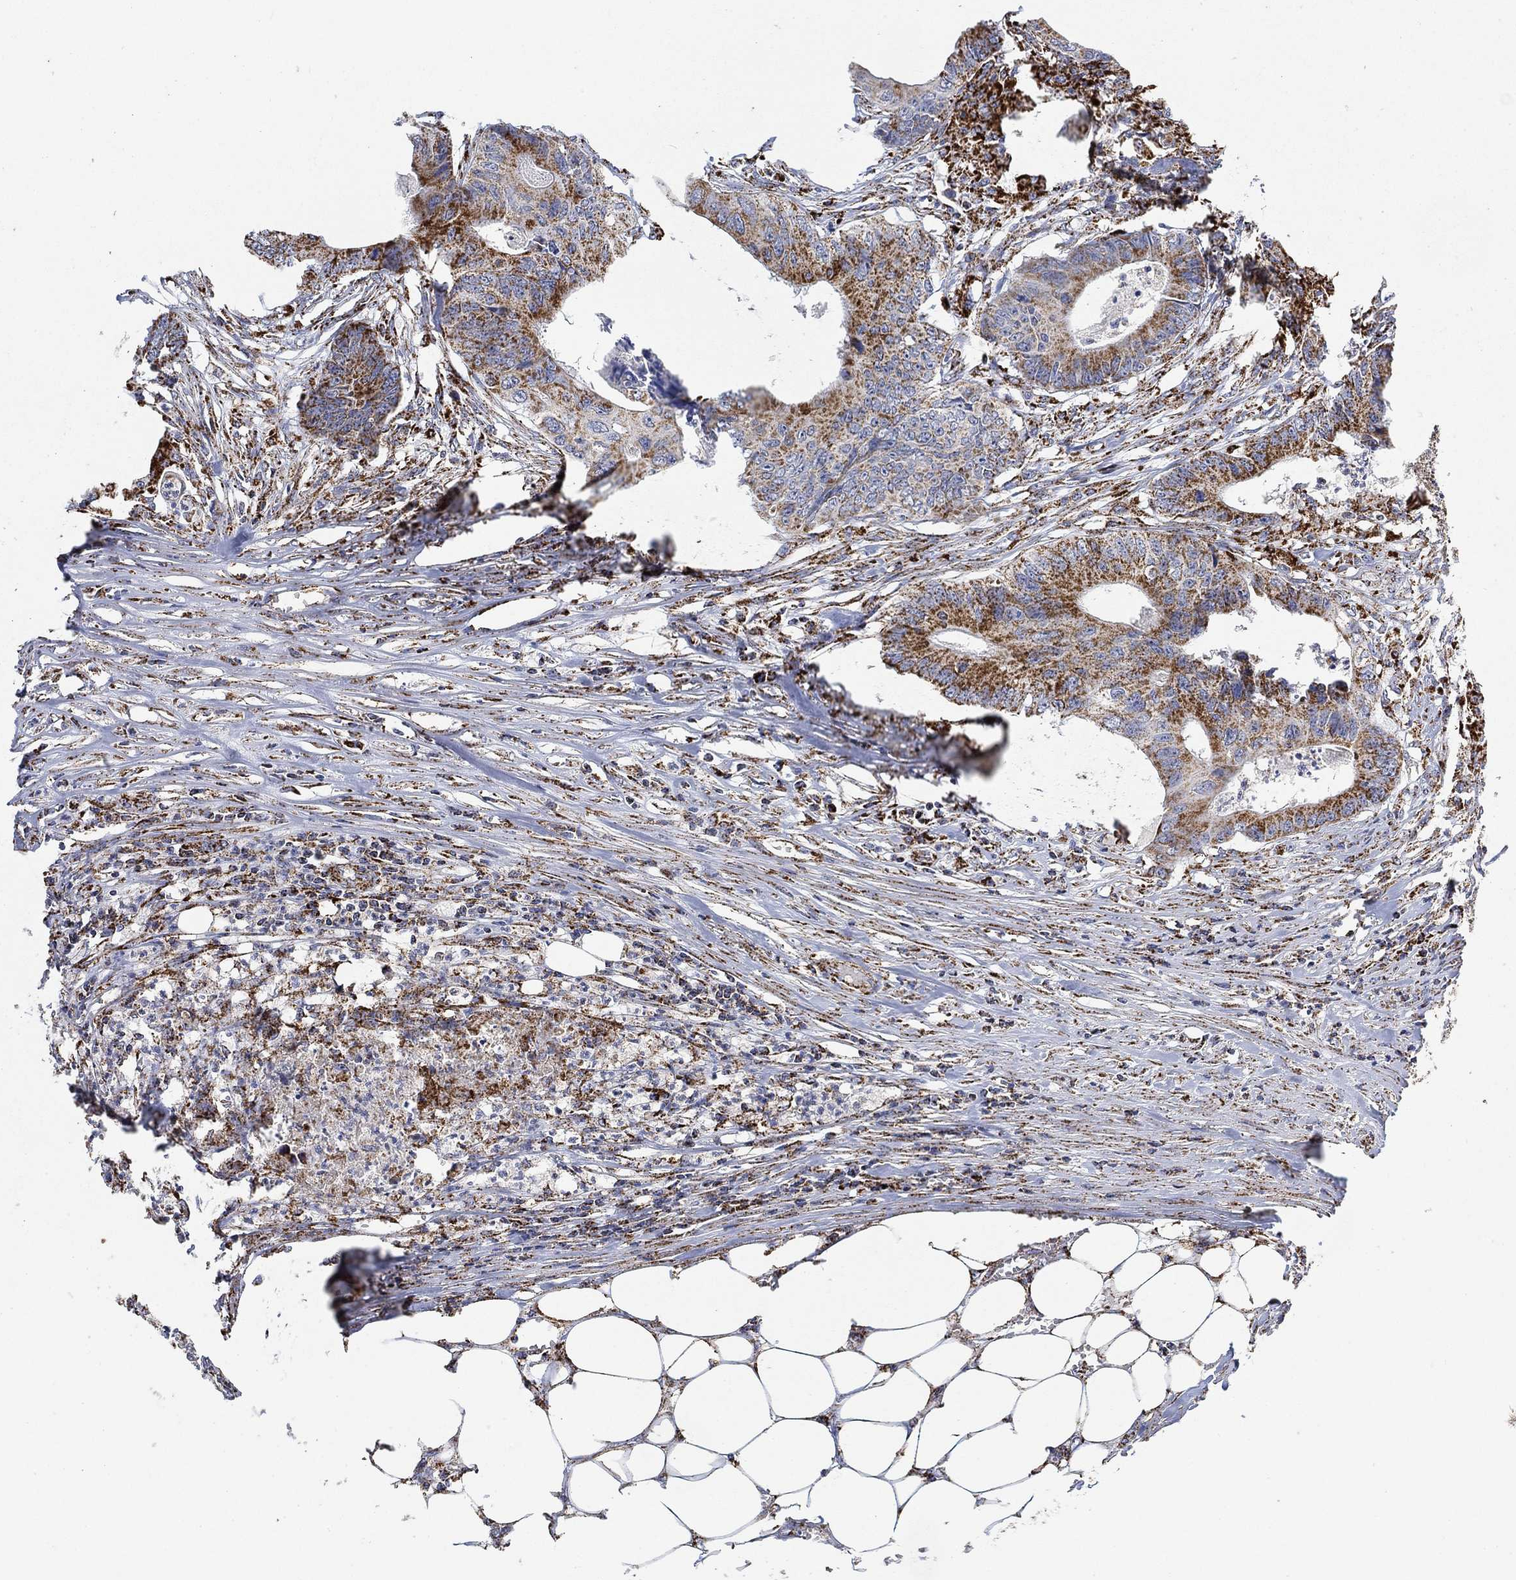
{"staining": {"intensity": "moderate", "quantity": "25%-75%", "location": "cytoplasmic/membranous"}, "tissue": "colorectal cancer", "cell_type": "Tumor cells", "image_type": "cancer", "snomed": [{"axis": "morphology", "description": "Adenocarcinoma, NOS"}, {"axis": "topography", "description": "Colon"}], "caption": "A photomicrograph of colorectal cancer (adenocarcinoma) stained for a protein shows moderate cytoplasmic/membranous brown staining in tumor cells.", "gene": "NDUFS3", "patient": {"sex": "male", "age": 84}}